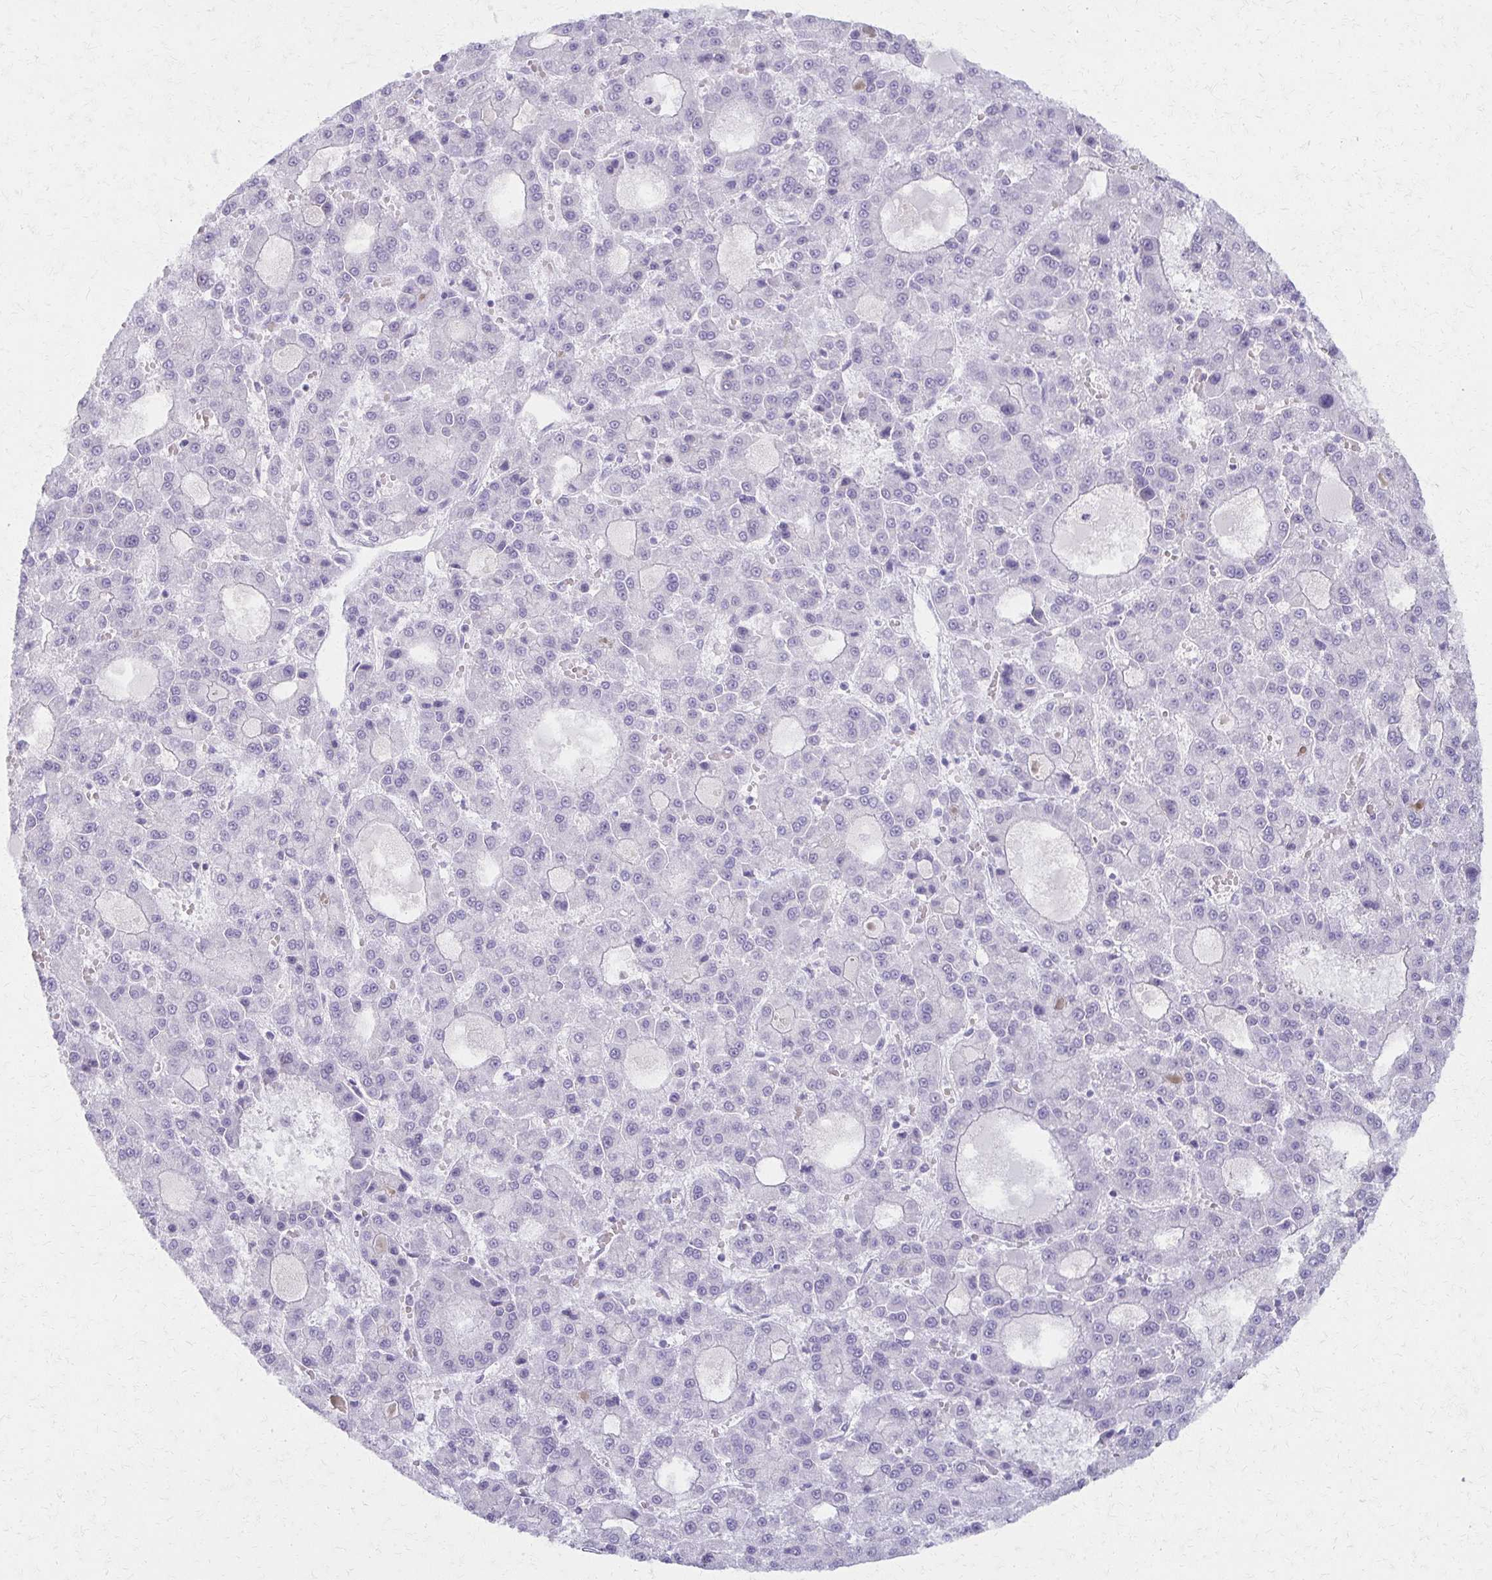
{"staining": {"intensity": "negative", "quantity": "none", "location": "none"}, "tissue": "liver cancer", "cell_type": "Tumor cells", "image_type": "cancer", "snomed": [{"axis": "morphology", "description": "Carcinoma, Hepatocellular, NOS"}, {"axis": "topography", "description": "Liver"}], "caption": "IHC of liver hepatocellular carcinoma reveals no staining in tumor cells. (Immunohistochemistry, brightfield microscopy, high magnification).", "gene": "MORC4", "patient": {"sex": "male", "age": 70}}